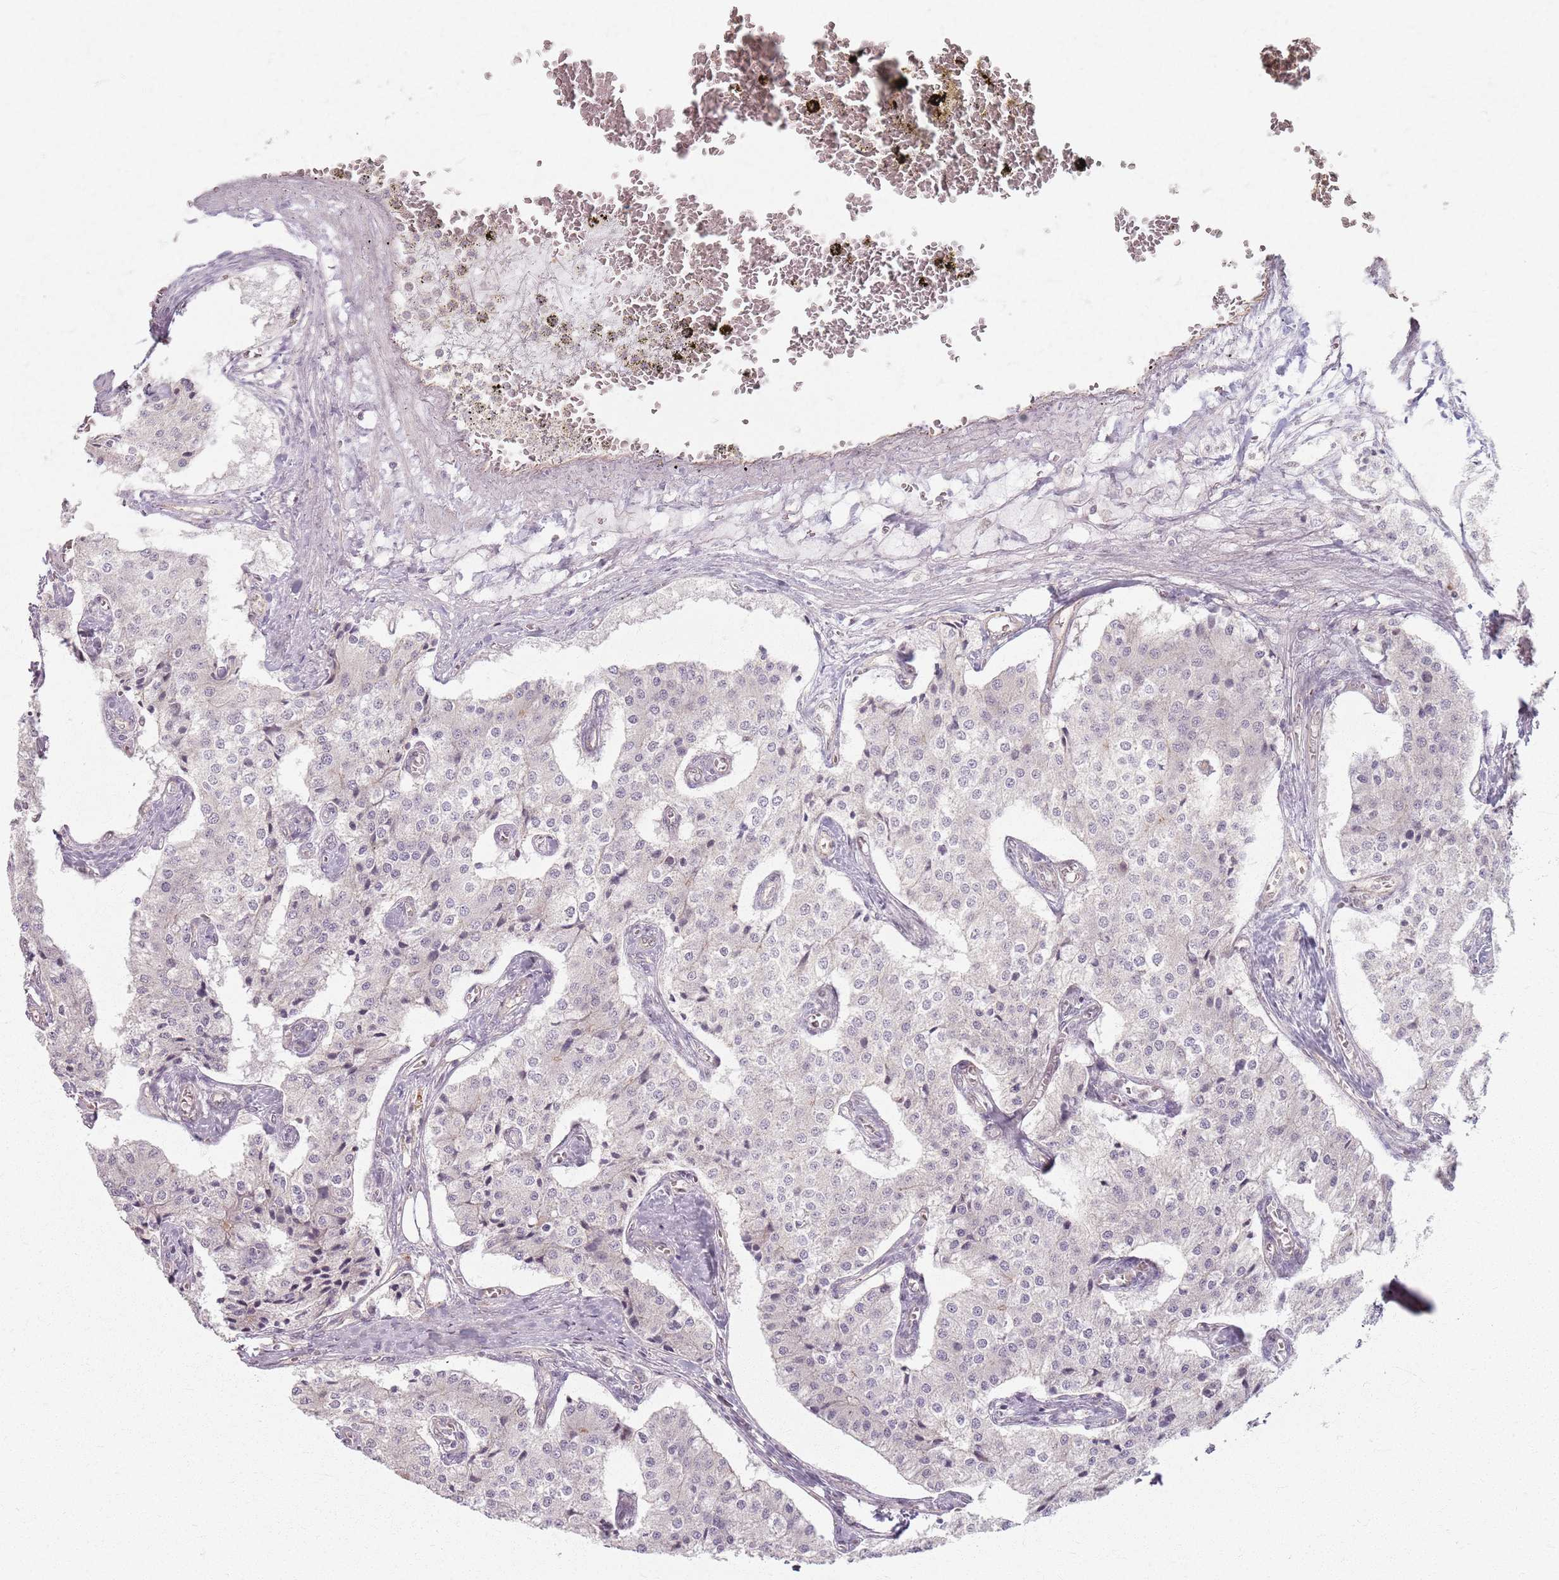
{"staining": {"intensity": "negative", "quantity": "none", "location": "none"}, "tissue": "carcinoid", "cell_type": "Tumor cells", "image_type": "cancer", "snomed": [{"axis": "morphology", "description": "Carcinoid, malignant, NOS"}, {"axis": "topography", "description": "Colon"}], "caption": "Histopathology image shows no significant protein staining in tumor cells of carcinoid (malignant).", "gene": "KCNA5", "patient": {"sex": "female", "age": 52}}